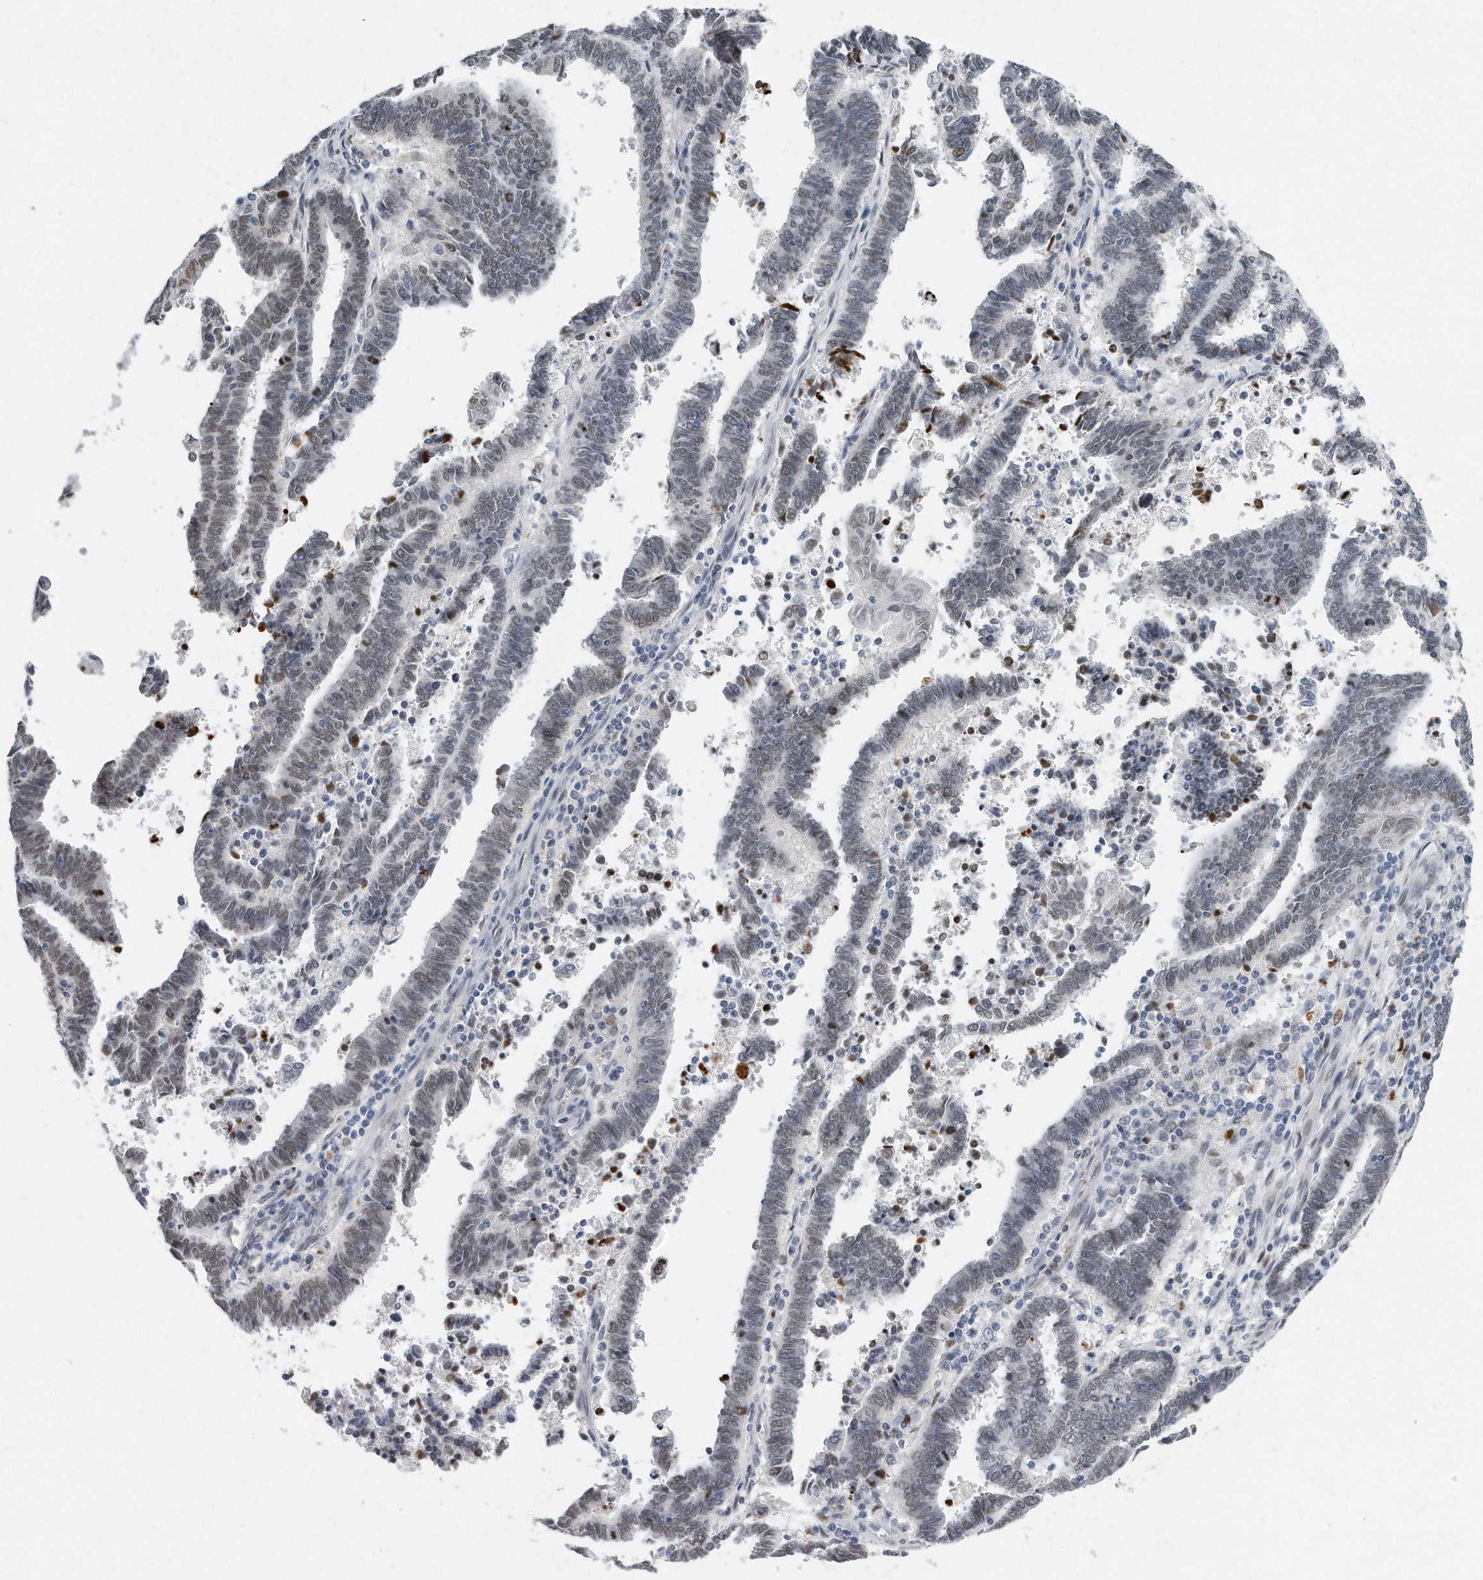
{"staining": {"intensity": "weak", "quantity": "25%-75%", "location": "nuclear"}, "tissue": "endometrial cancer", "cell_type": "Tumor cells", "image_type": "cancer", "snomed": [{"axis": "morphology", "description": "Adenocarcinoma, NOS"}, {"axis": "topography", "description": "Uterus"}], "caption": "Adenocarcinoma (endometrial) stained with a protein marker displays weak staining in tumor cells.", "gene": "CTBP2", "patient": {"sex": "female", "age": 83}}